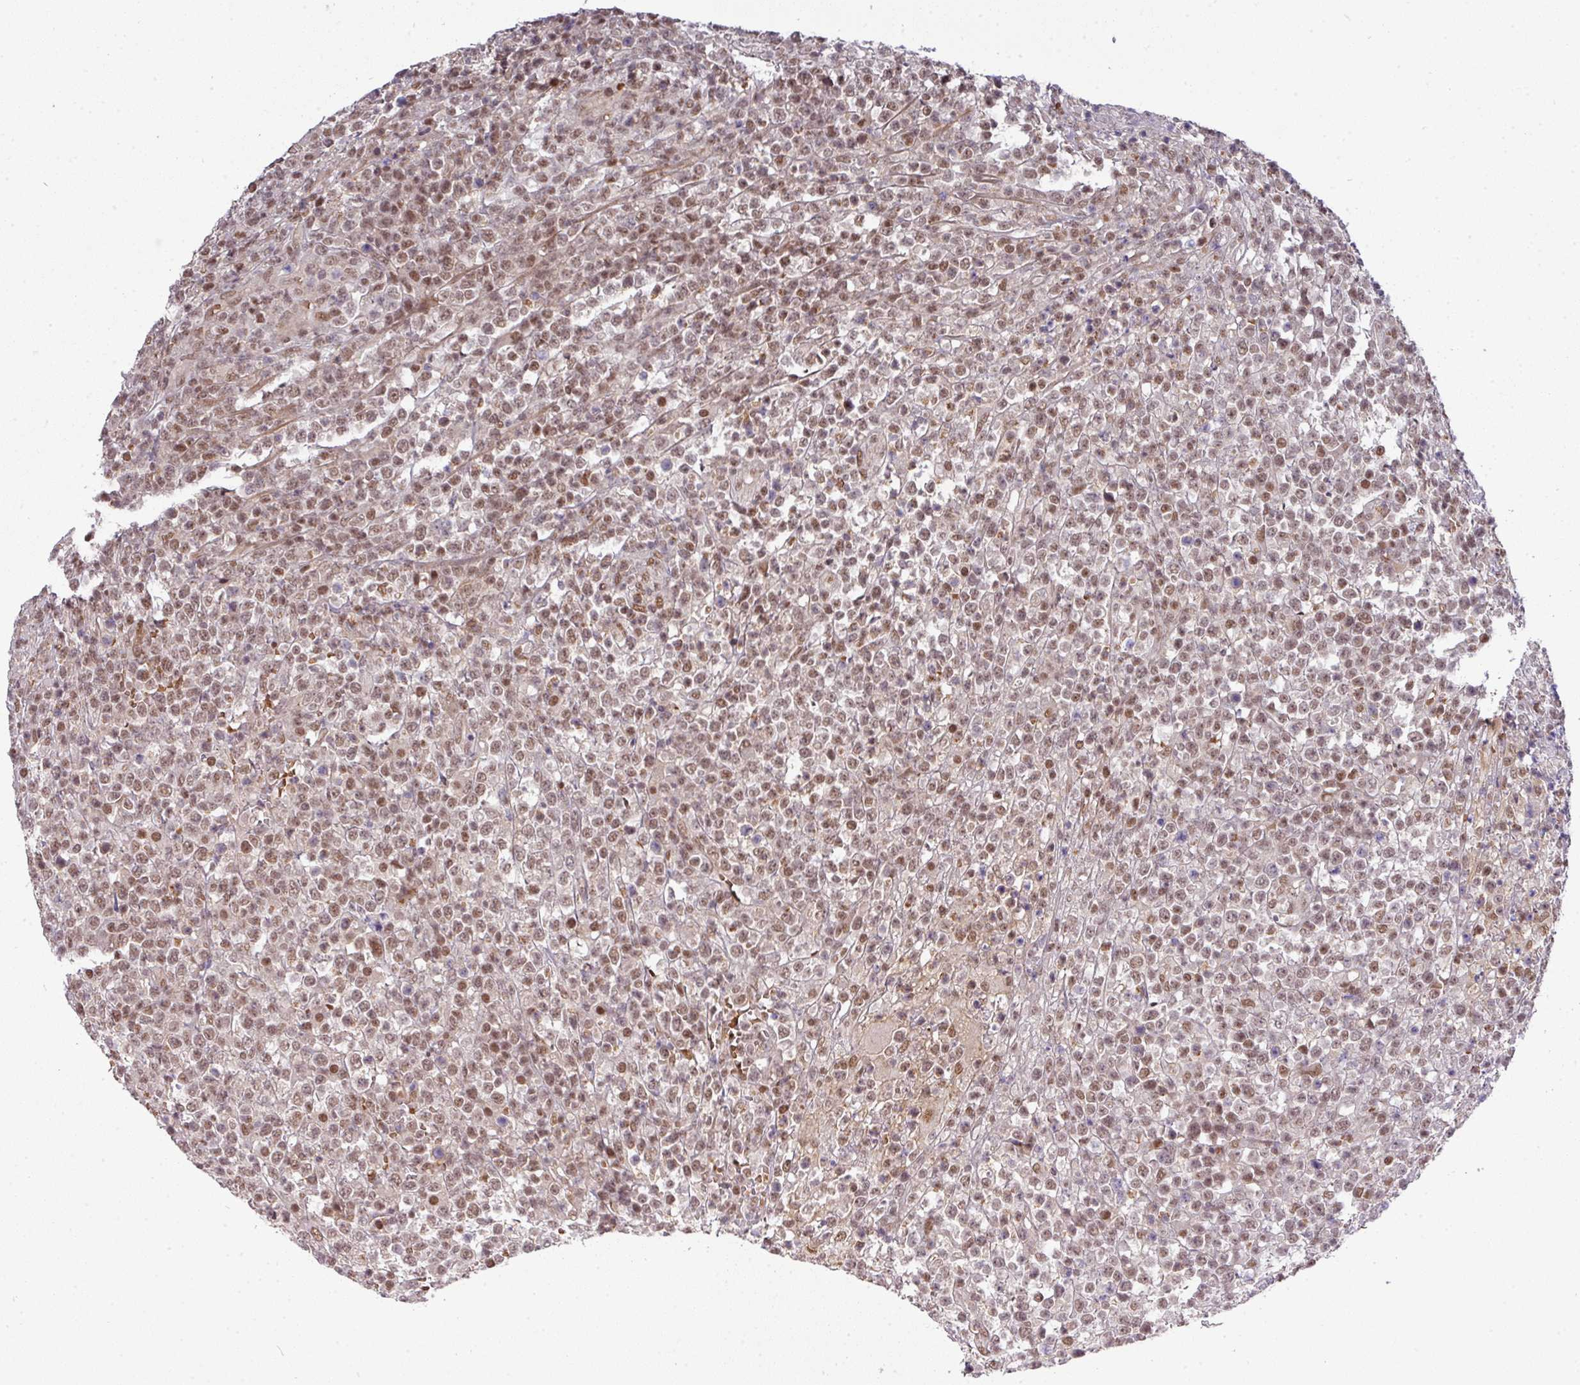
{"staining": {"intensity": "moderate", "quantity": ">75%", "location": "nuclear"}, "tissue": "lymphoma", "cell_type": "Tumor cells", "image_type": "cancer", "snomed": [{"axis": "morphology", "description": "Malignant lymphoma, non-Hodgkin's type, High grade"}, {"axis": "topography", "description": "Colon"}], "caption": "This image exhibits immunohistochemistry (IHC) staining of human high-grade malignant lymphoma, non-Hodgkin's type, with medium moderate nuclear positivity in about >75% of tumor cells.", "gene": "CIC", "patient": {"sex": "female", "age": 53}}